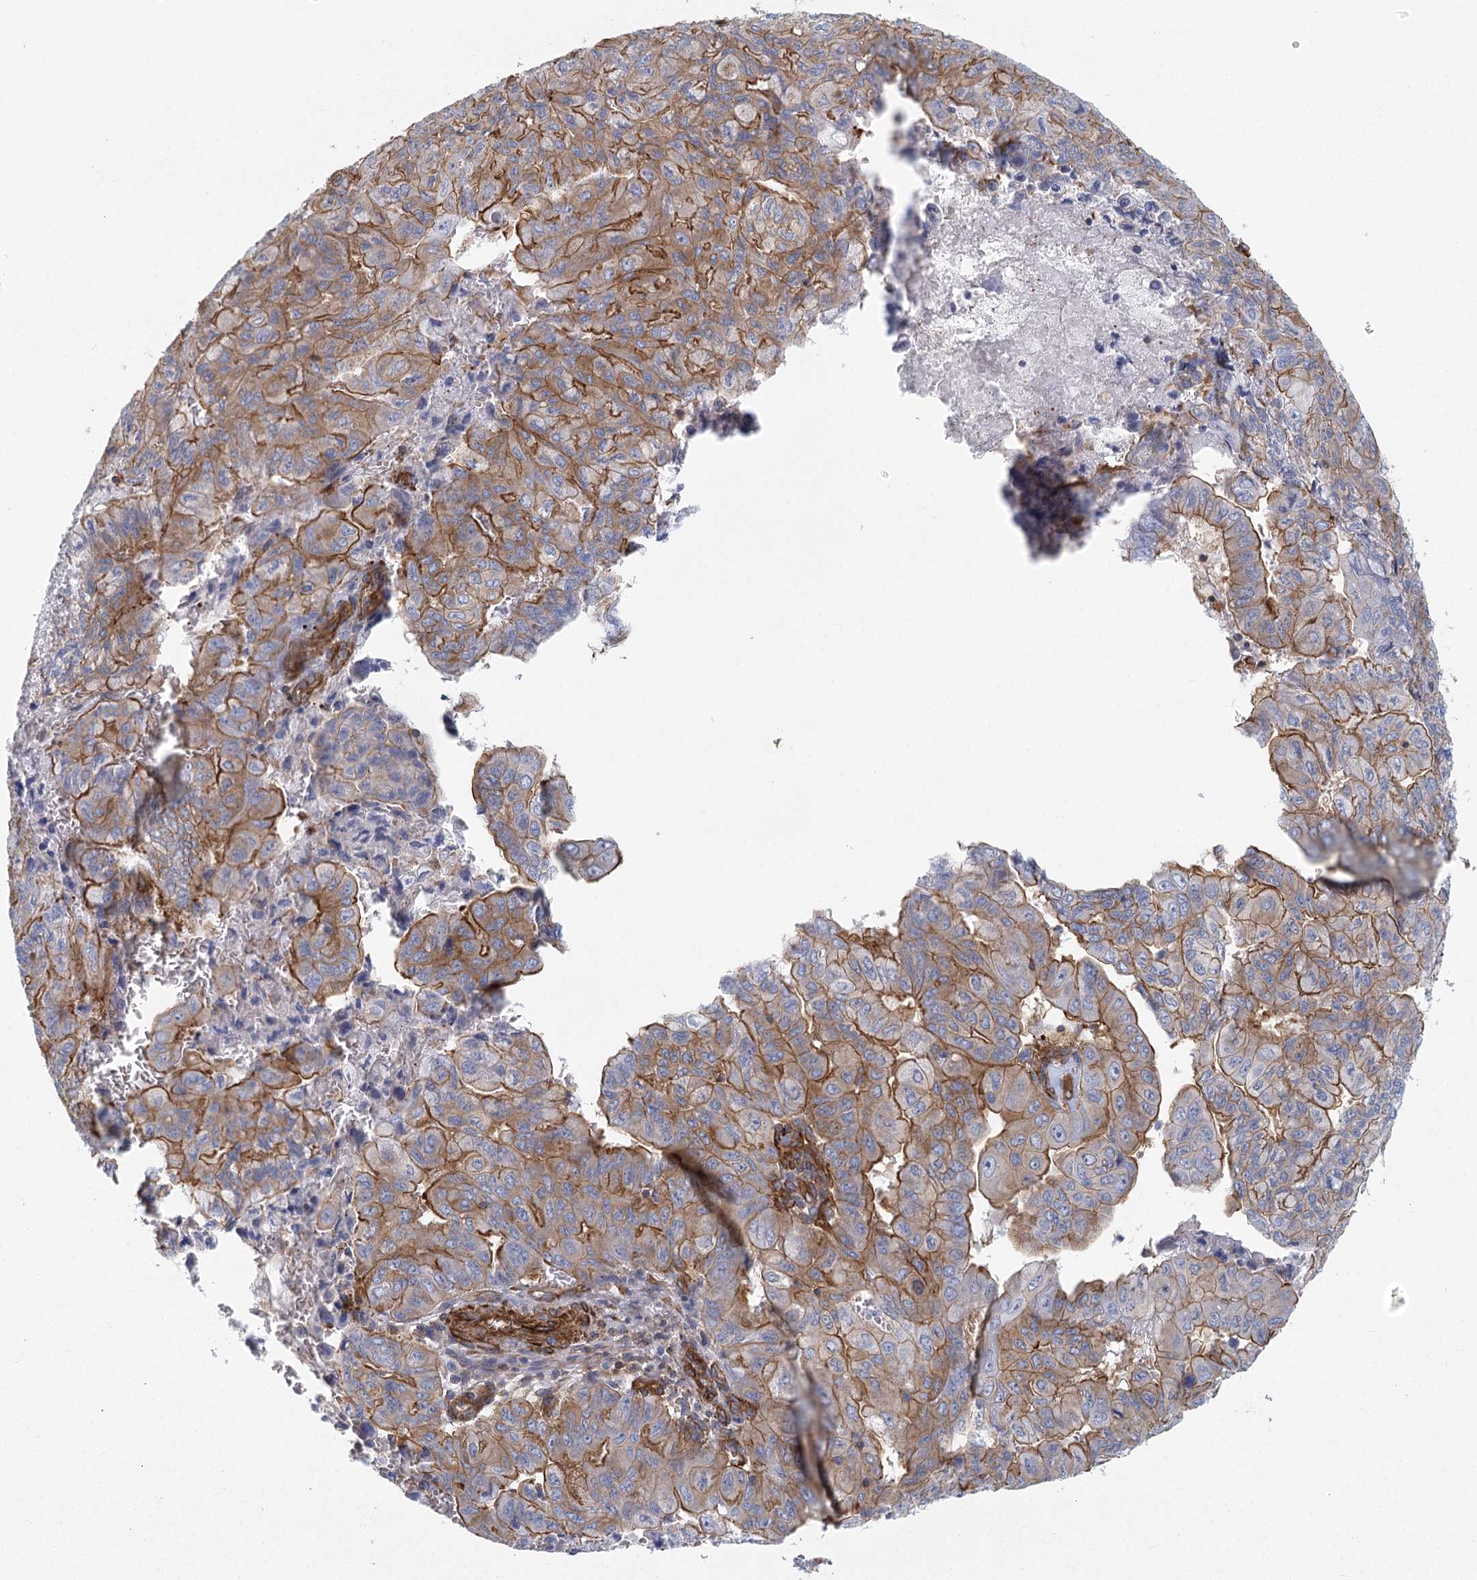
{"staining": {"intensity": "moderate", "quantity": ">75%", "location": "cytoplasmic/membranous"}, "tissue": "pancreatic cancer", "cell_type": "Tumor cells", "image_type": "cancer", "snomed": [{"axis": "morphology", "description": "Adenocarcinoma, NOS"}, {"axis": "topography", "description": "Pancreas"}], "caption": "High-power microscopy captured an immunohistochemistry micrograph of pancreatic adenocarcinoma, revealing moderate cytoplasmic/membranous expression in approximately >75% of tumor cells. The staining is performed using DAB brown chromogen to label protein expression. The nuclei are counter-stained blue using hematoxylin.", "gene": "IFT46", "patient": {"sex": "male", "age": 51}}